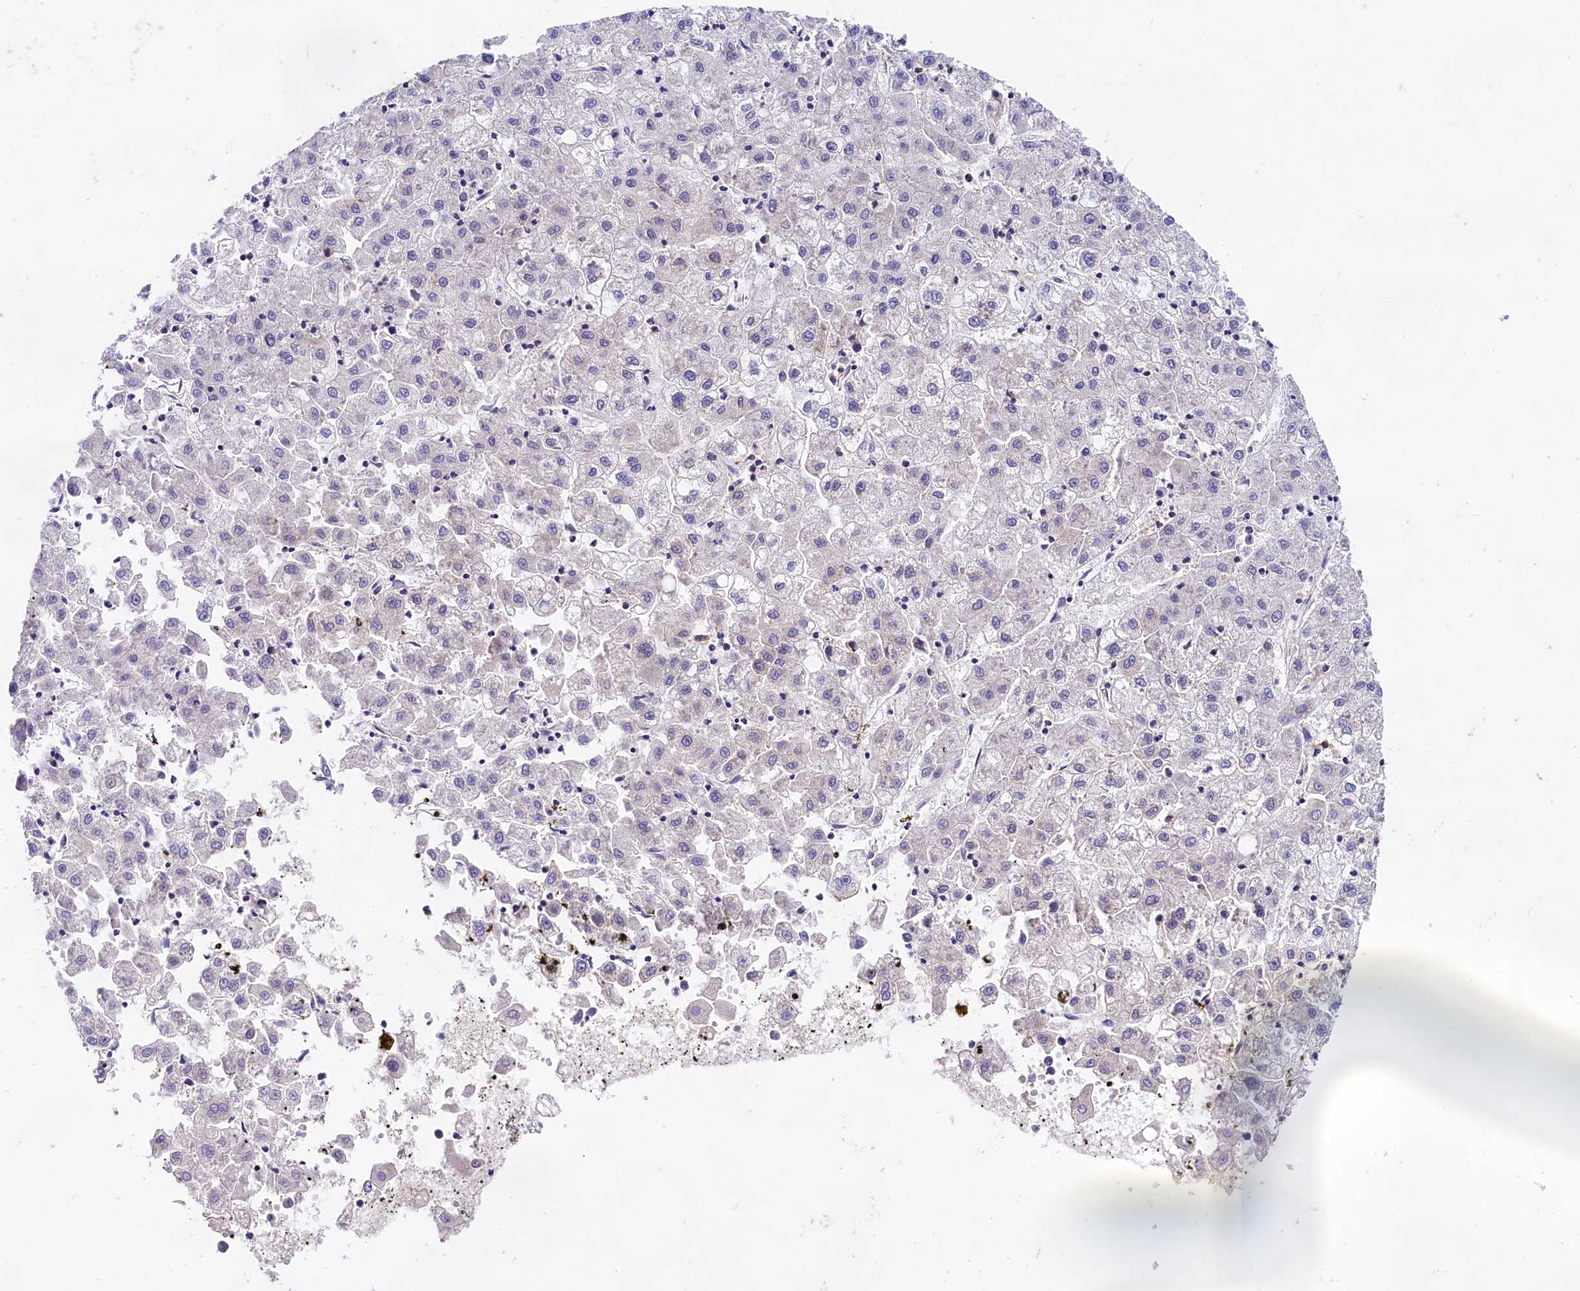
{"staining": {"intensity": "negative", "quantity": "none", "location": "none"}, "tissue": "liver cancer", "cell_type": "Tumor cells", "image_type": "cancer", "snomed": [{"axis": "morphology", "description": "Carcinoma, Hepatocellular, NOS"}, {"axis": "topography", "description": "Liver"}], "caption": "IHC of human liver cancer (hepatocellular carcinoma) reveals no positivity in tumor cells.", "gene": "OAS3", "patient": {"sex": "male", "age": 72}}